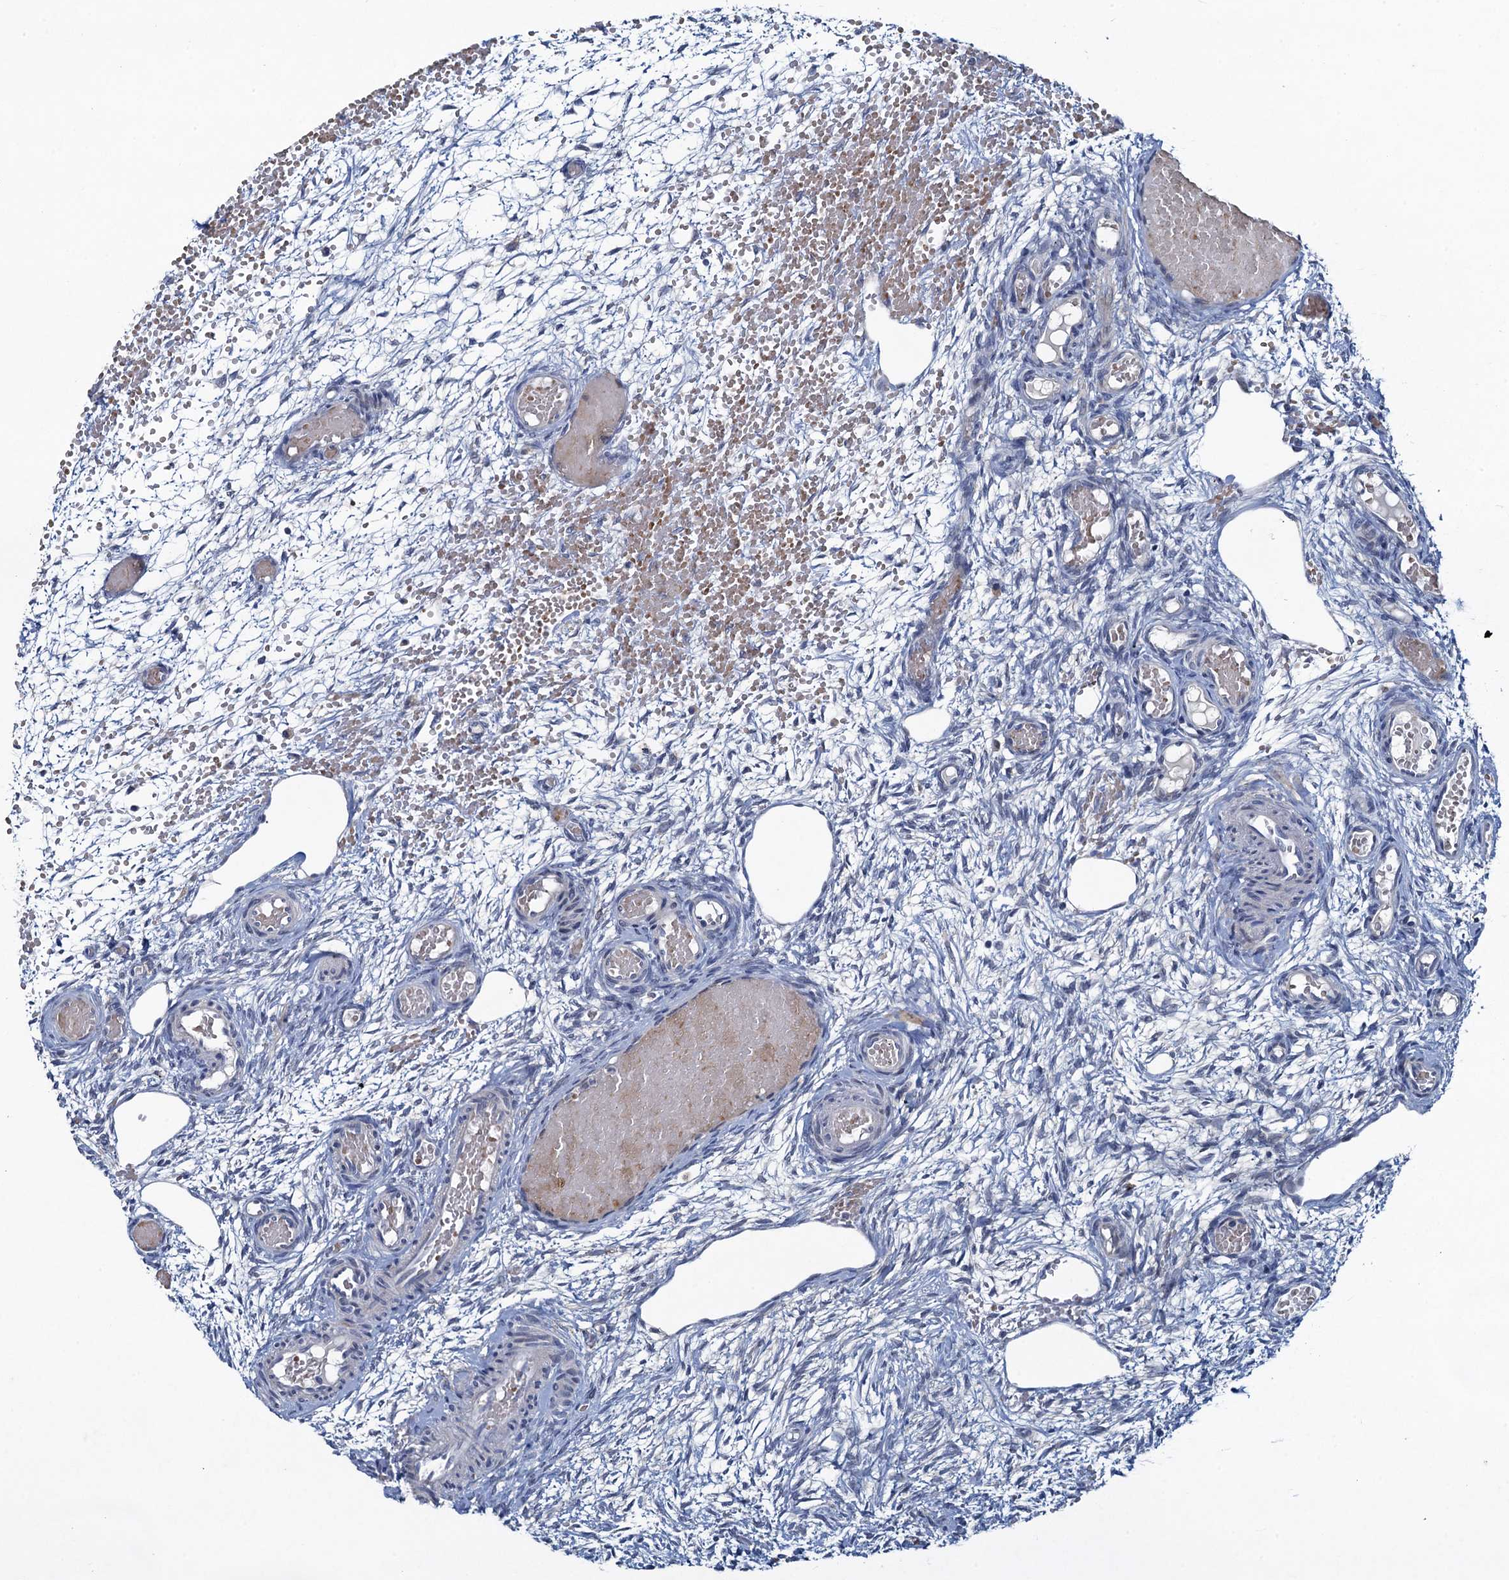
{"staining": {"intensity": "weak", "quantity": ">75%", "location": "cytoplasmic/membranous"}, "tissue": "ovary", "cell_type": "Follicle cells", "image_type": "normal", "snomed": [{"axis": "morphology", "description": "Adenocarcinoma, NOS"}, {"axis": "topography", "description": "Endometrium"}], "caption": "A micrograph of ovary stained for a protein demonstrates weak cytoplasmic/membranous brown staining in follicle cells. (DAB (3,3'-diaminobenzidine) = brown stain, brightfield microscopy at high magnification).", "gene": "ATOSA", "patient": {"sex": "female", "age": 32}}